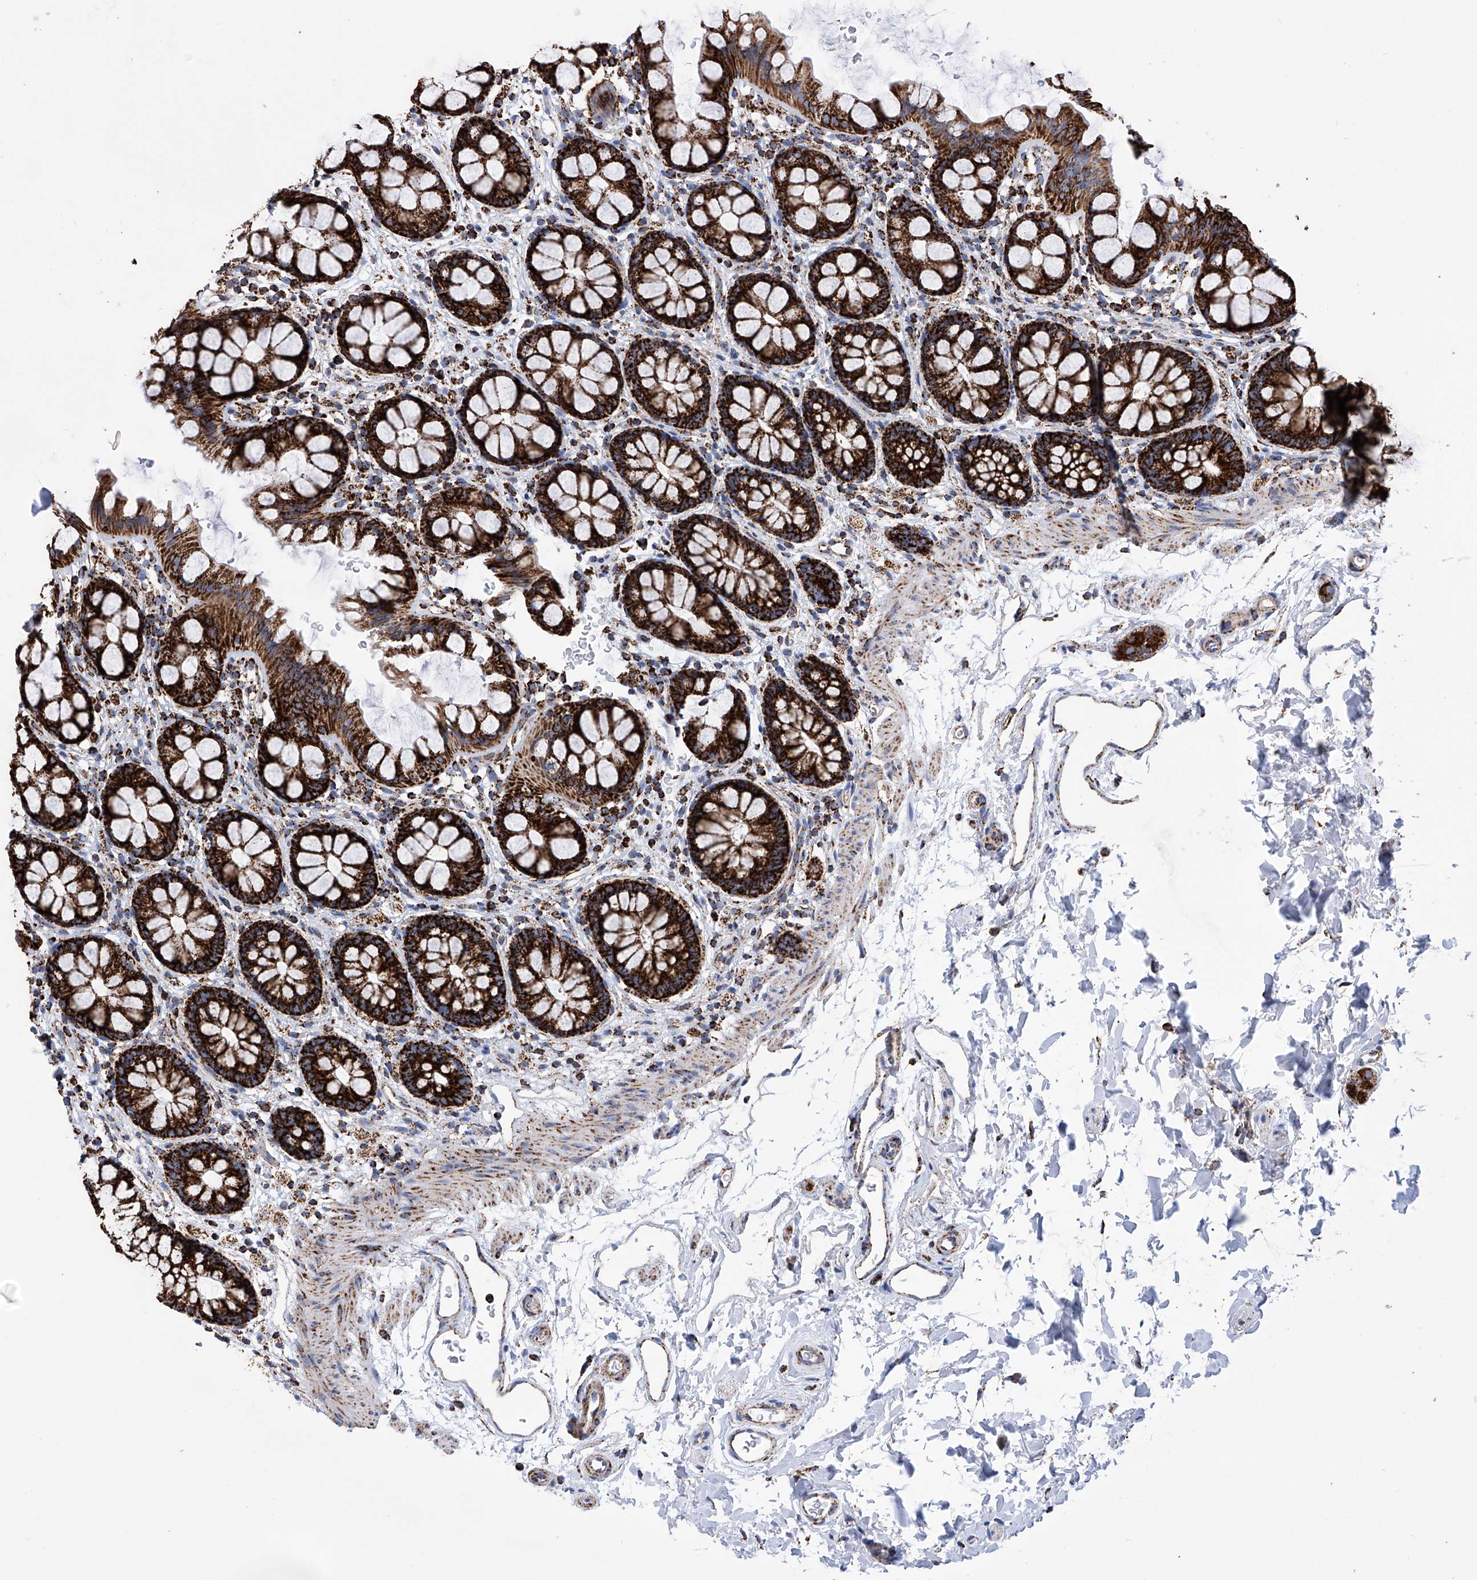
{"staining": {"intensity": "strong", "quantity": ">75%", "location": "cytoplasmic/membranous"}, "tissue": "rectum", "cell_type": "Glandular cells", "image_type": "normal", "snomed": [{"axis": "morphology", "description": "Normal tissue, NOS"}, {"axis": "topography", "description": "Rectum"}], "caption": "Immunohistochemistry (IHC) (DAB (3,3'-diaminobenzidine)) staining of benign rectum displays strong cytoplasmic/membranous protein expression in approximately >75% of glandular cells.", "gene": "ATP5PF", "patient": {"sex": "female", "age": 65}}